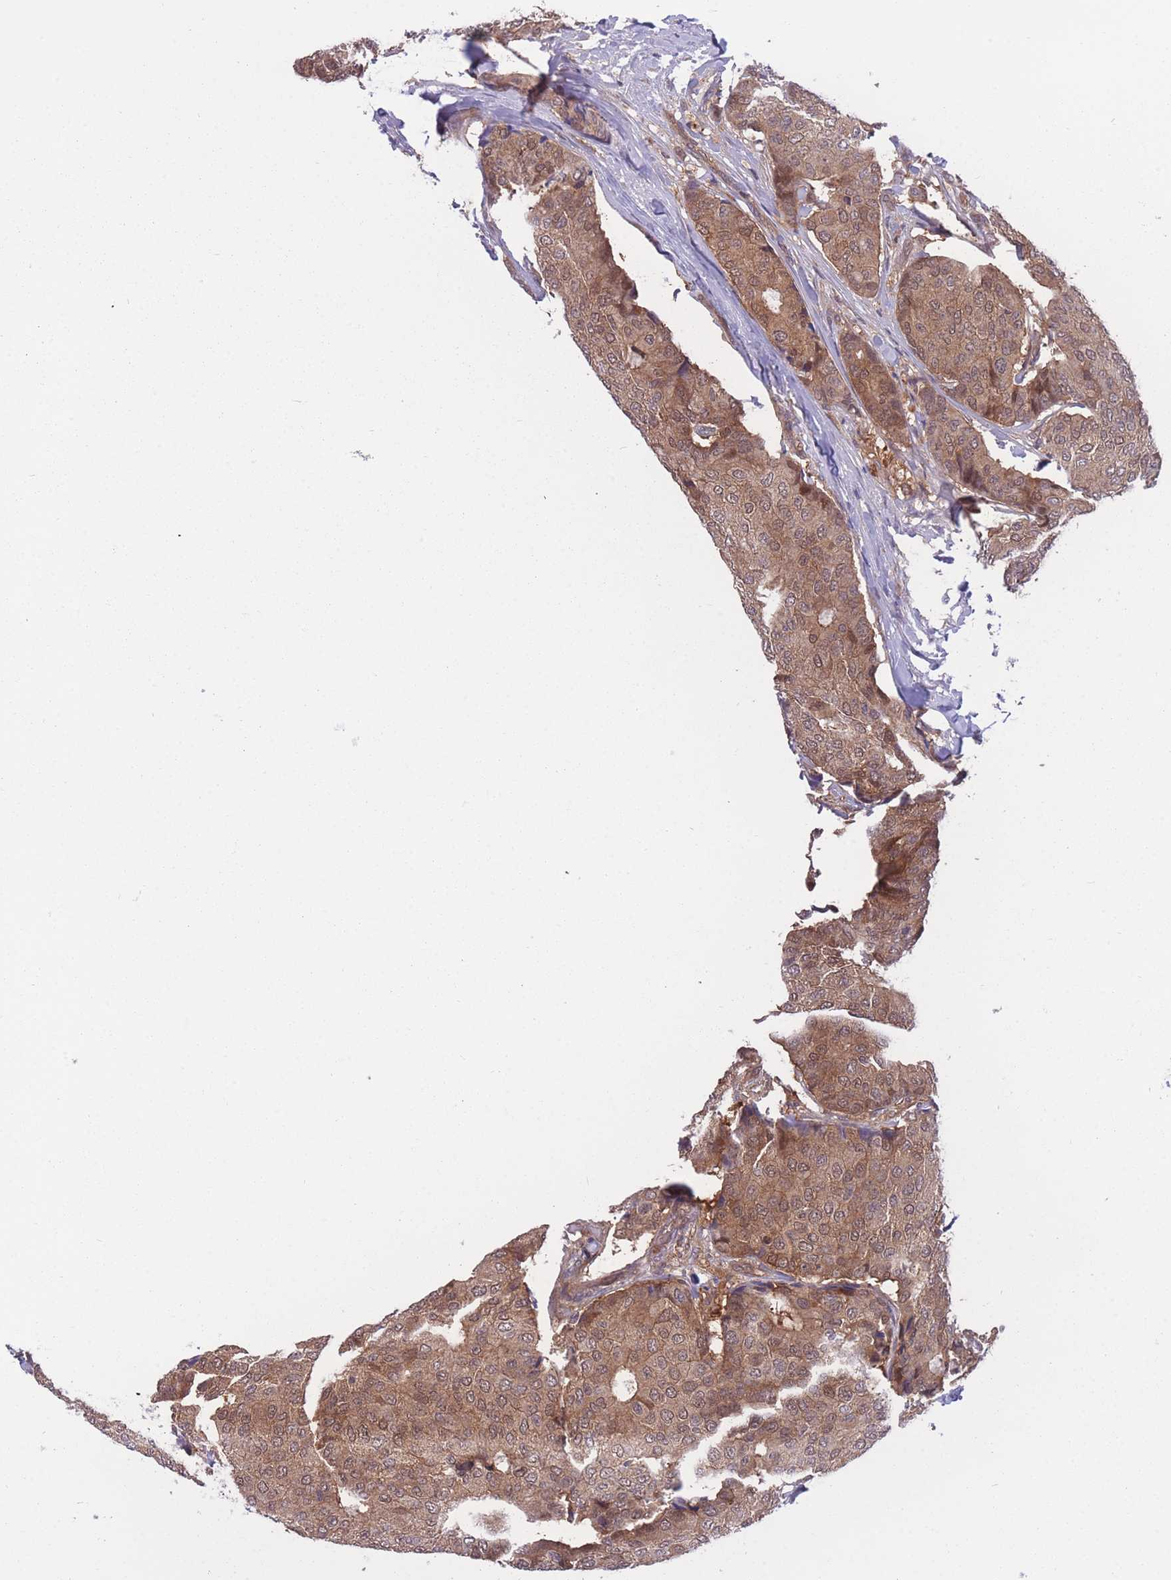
{"staining": {"intensity": "moderate", "quantity": ">75%", "location": "cytoplasmic/membranous"}, "tissue": "breast cancer", "cell_type": "Tumor cells", "image_type": "cancer", "snomed": [{"axis": "morphology", "description": "Duct carcinoma"}, {"axis": "topography", "description": "Breast"}], "caption": "Immunohistochemical staining of breast cancer (invasive ductal carcinoma) demonstrates medium levels of moderate cytoplasmic/membranous protein expression in approximately >75% of tumor cells.", "gene": "UBE2N", "patient": {"sex": "female", "age": 75}}